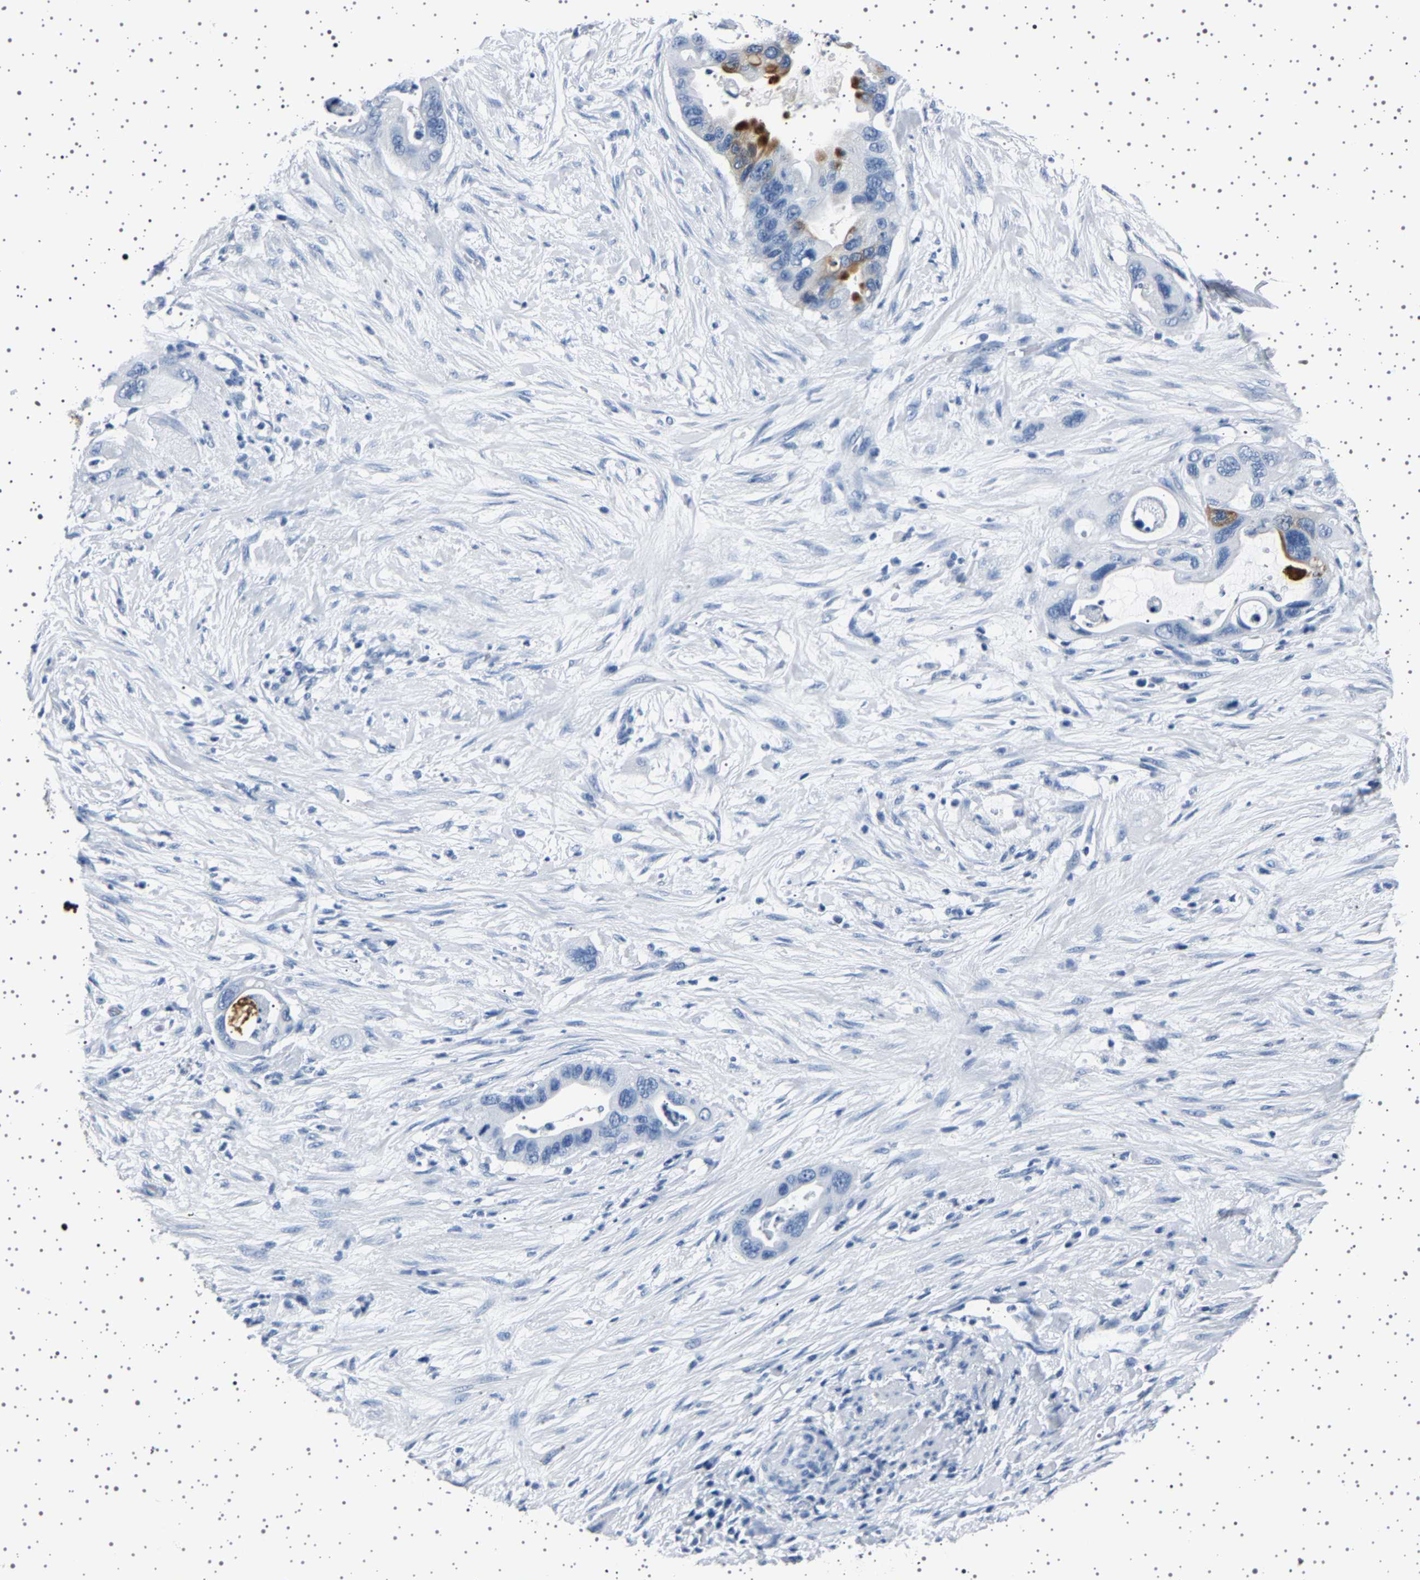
{"staining": {"intensity": "strong", "quantity": "<25%", "location": "cytoplasmic/membranous"}, "tissue": "pancreatic cancer", "cell_type": "Tumor cells", "image_type": "cancer", "snomed": [{"axis": "morphology", "description": "Adenocarcinoma, NOS"}, {"axis": "topography", "description": "Pancreas"}], "caption": "Protein positivity by immunohistochemistry shows strong cytoplasmic/membranous staining in about <25% of tumor cells in pancreatic adenocarcinoma.", "gene": "TFF3", "patient": {"sex": "female", "age": 71}}